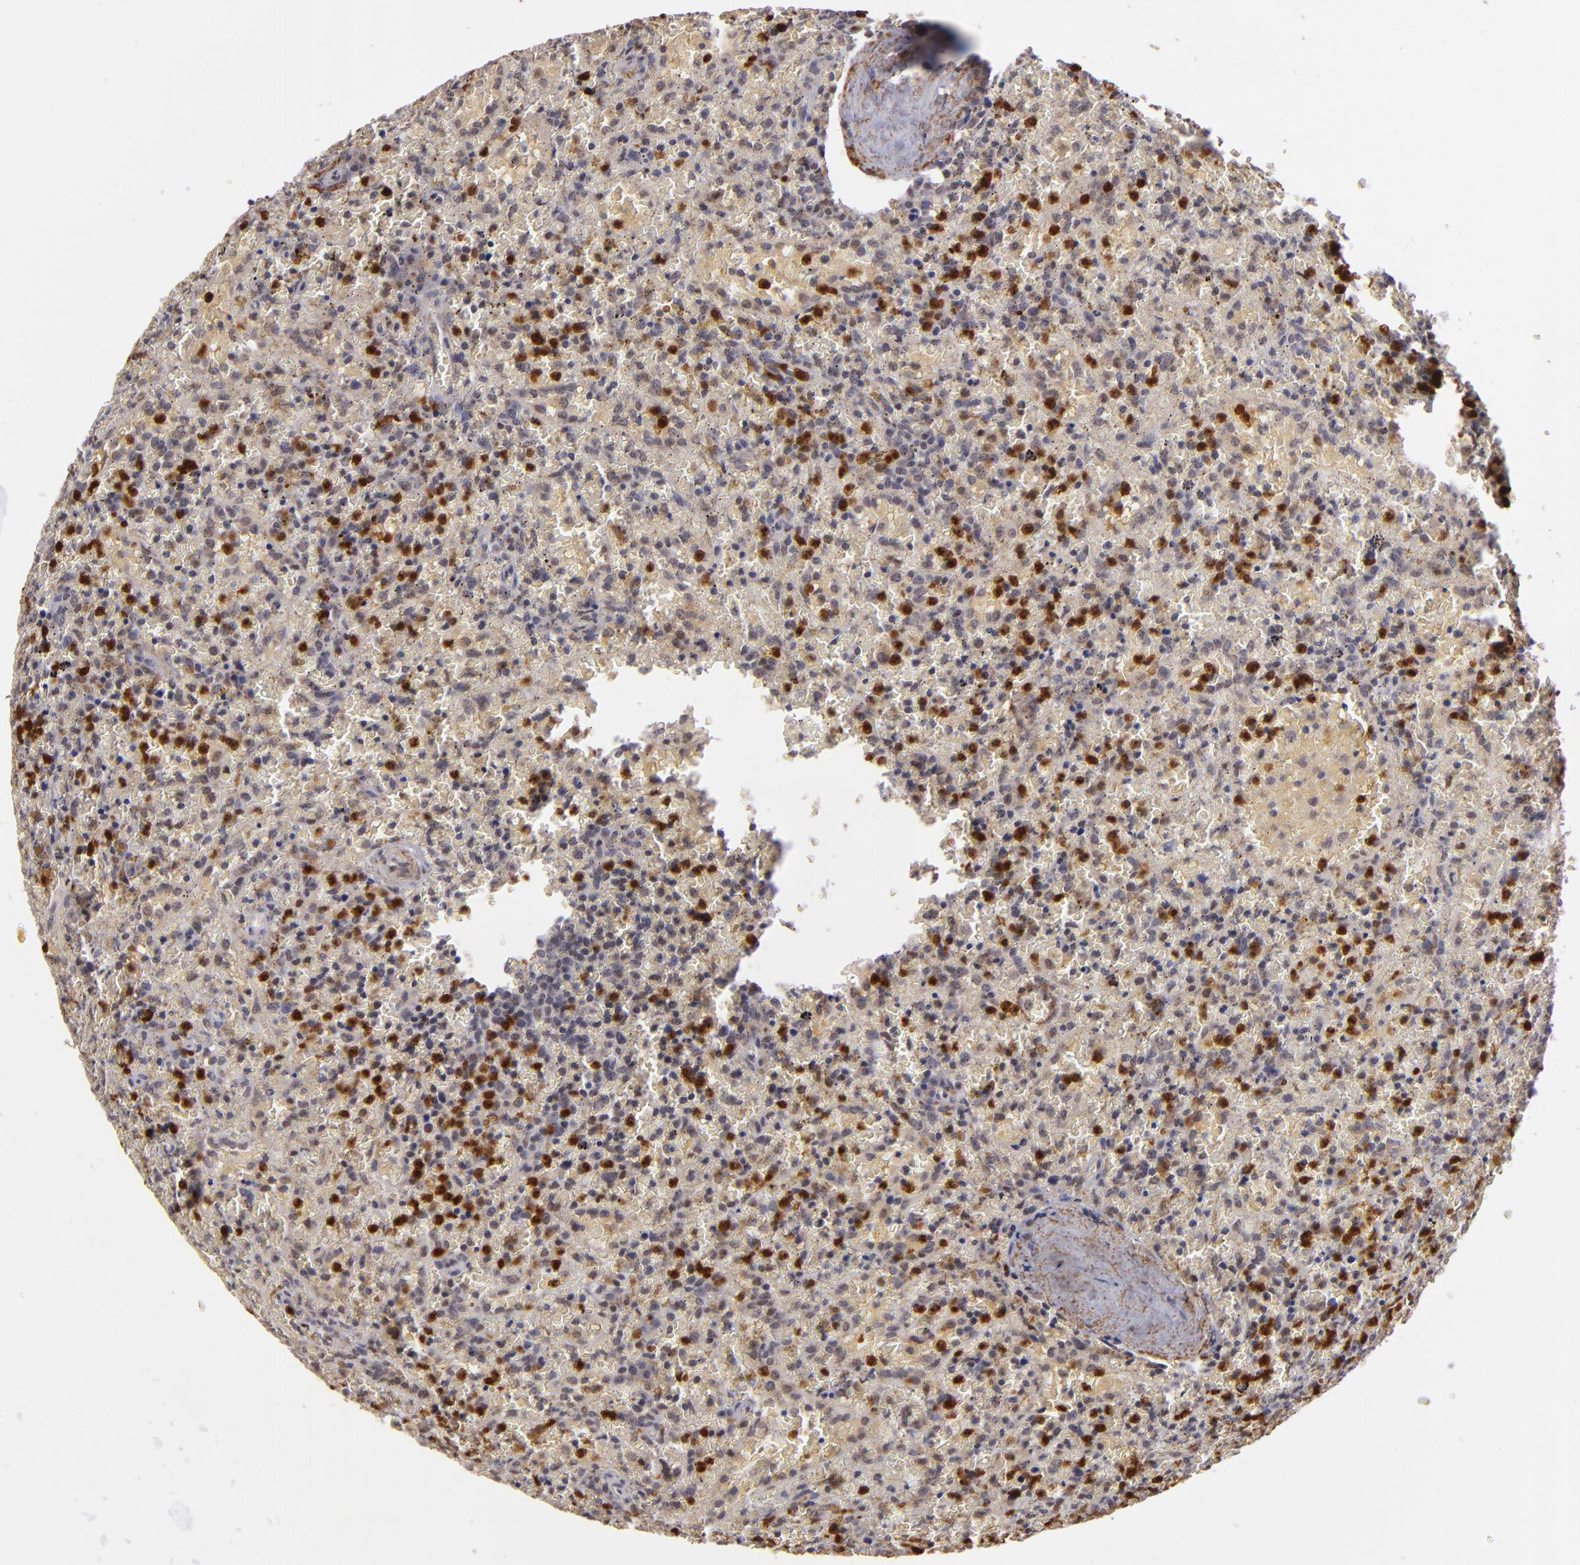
{"staining": {"intensity": "moderate", "quantity": "<25%", "location": "nuclear"}, "tissue": "lymphoma", "cell_type": "Tumor cells", "image_type": "cancer", "snomed": [{"axis": "morphology", "description": "Malignant lymphoma, non-Hodgkin's type, High grade"}, {"axis": "topography", "description": "Spleen"}, {"axis": "topography", "description": "Lymph node"}], "caption": "A brown stain labels moderate nuclear positivity of a protein in human lymphoma tumor cells. The protein of interest is shown in brown color, while the nuclei are stained blue.", "gene": "RXRG", "patient": {"sex": "female", "age": 70}}